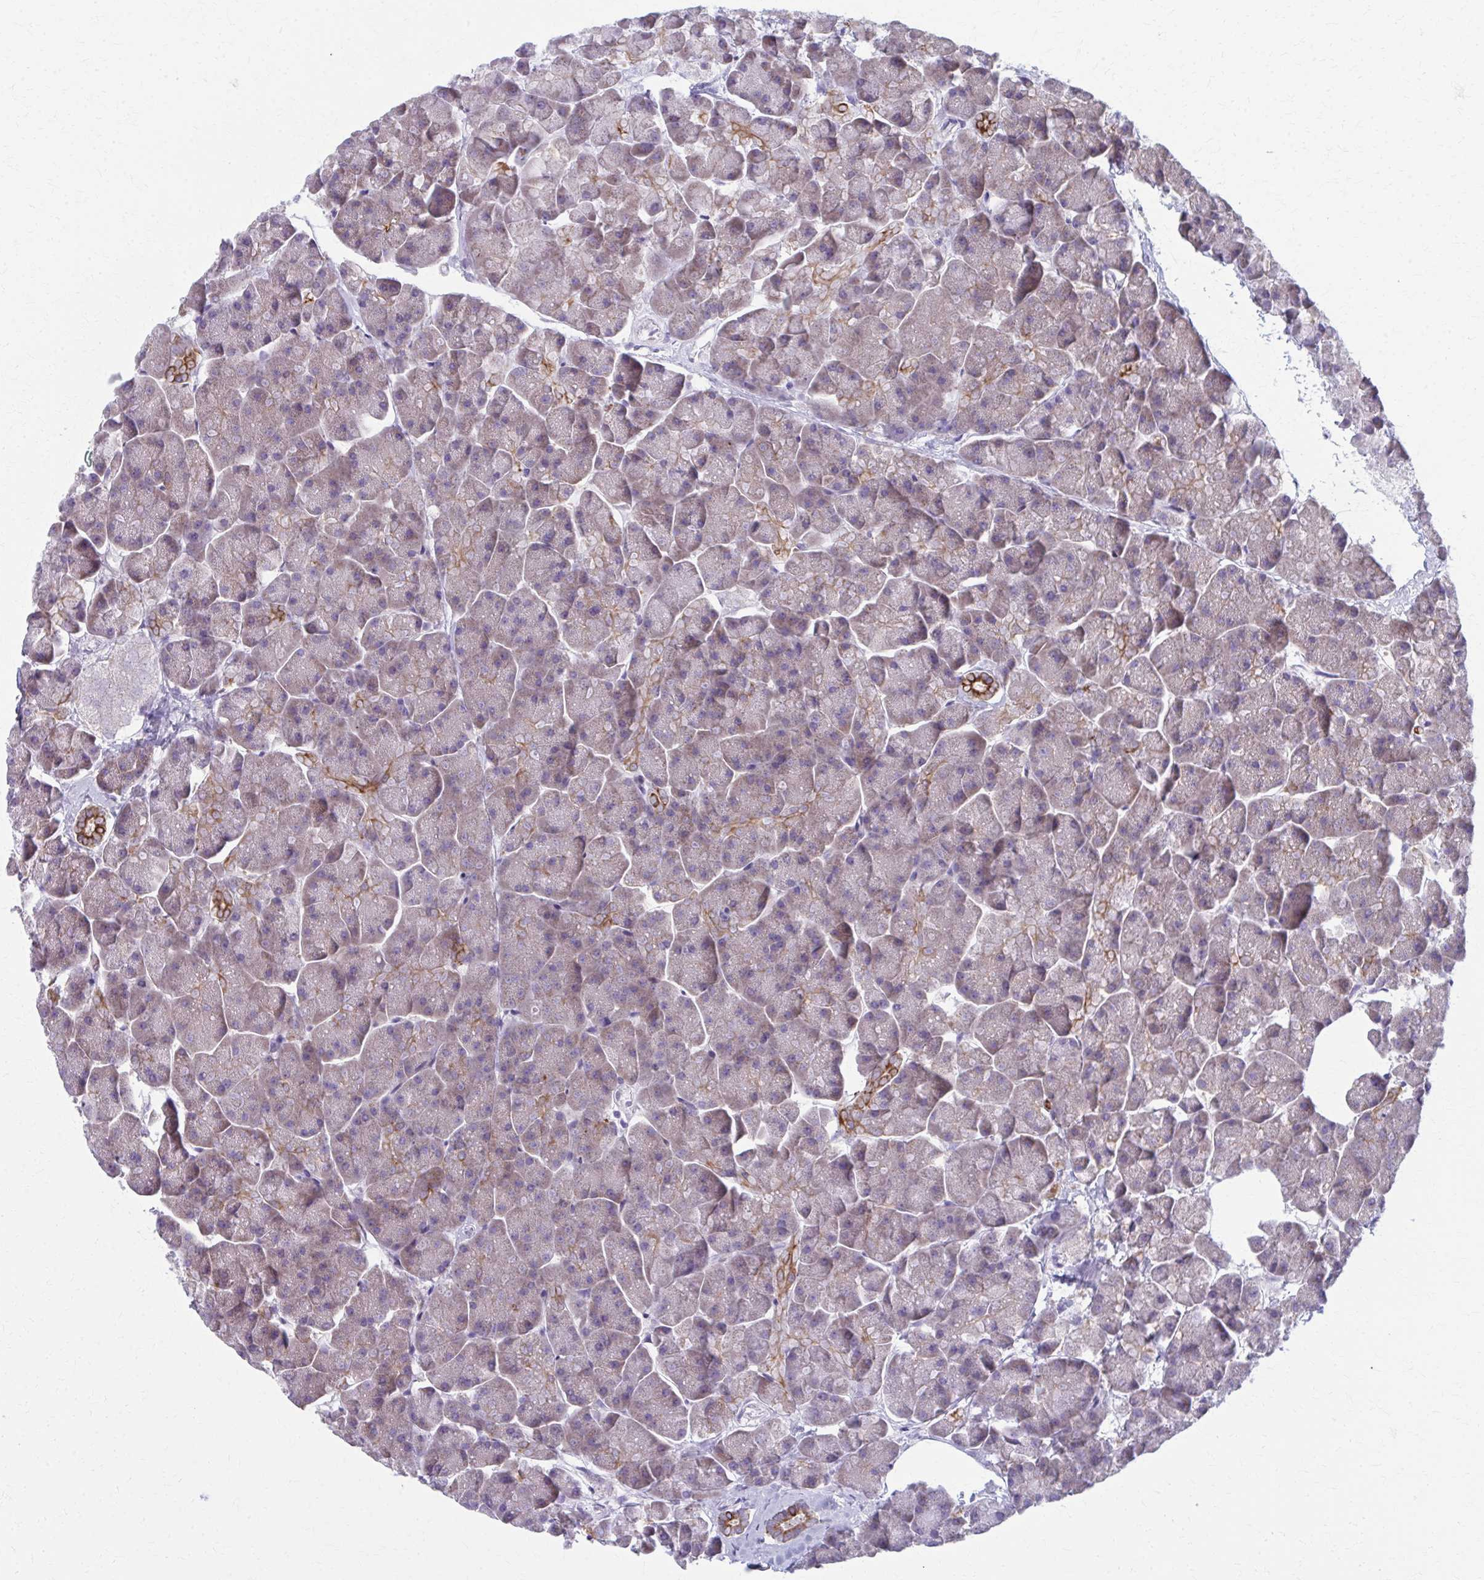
{"staining": {"intensity": "strong", "quantity": "<25%", "location": "cytoplasmic/membranous"}, "tissue": "pancreas", "cell_type": "Exocrine glandular cells", "image_type": "normal", "snomed": [{"axis": "morphology", "description": "Normal tissue, NOS"}, {"axis": "topography", "description": "Pancreas"}, {"axis": "topography", "description": "Peripheral nerve tissue"}], "caption": "Immunohistochemistry (IHC) histopathology image of normal pancreas stained for a protein (brown), which exhibits medium levels of strong cytoplasmic/membranous expression in approximately <25% of exocrine glandular cells.", "gene": "SPATS2L", "patient": {"sex": "male", "age": 54}}